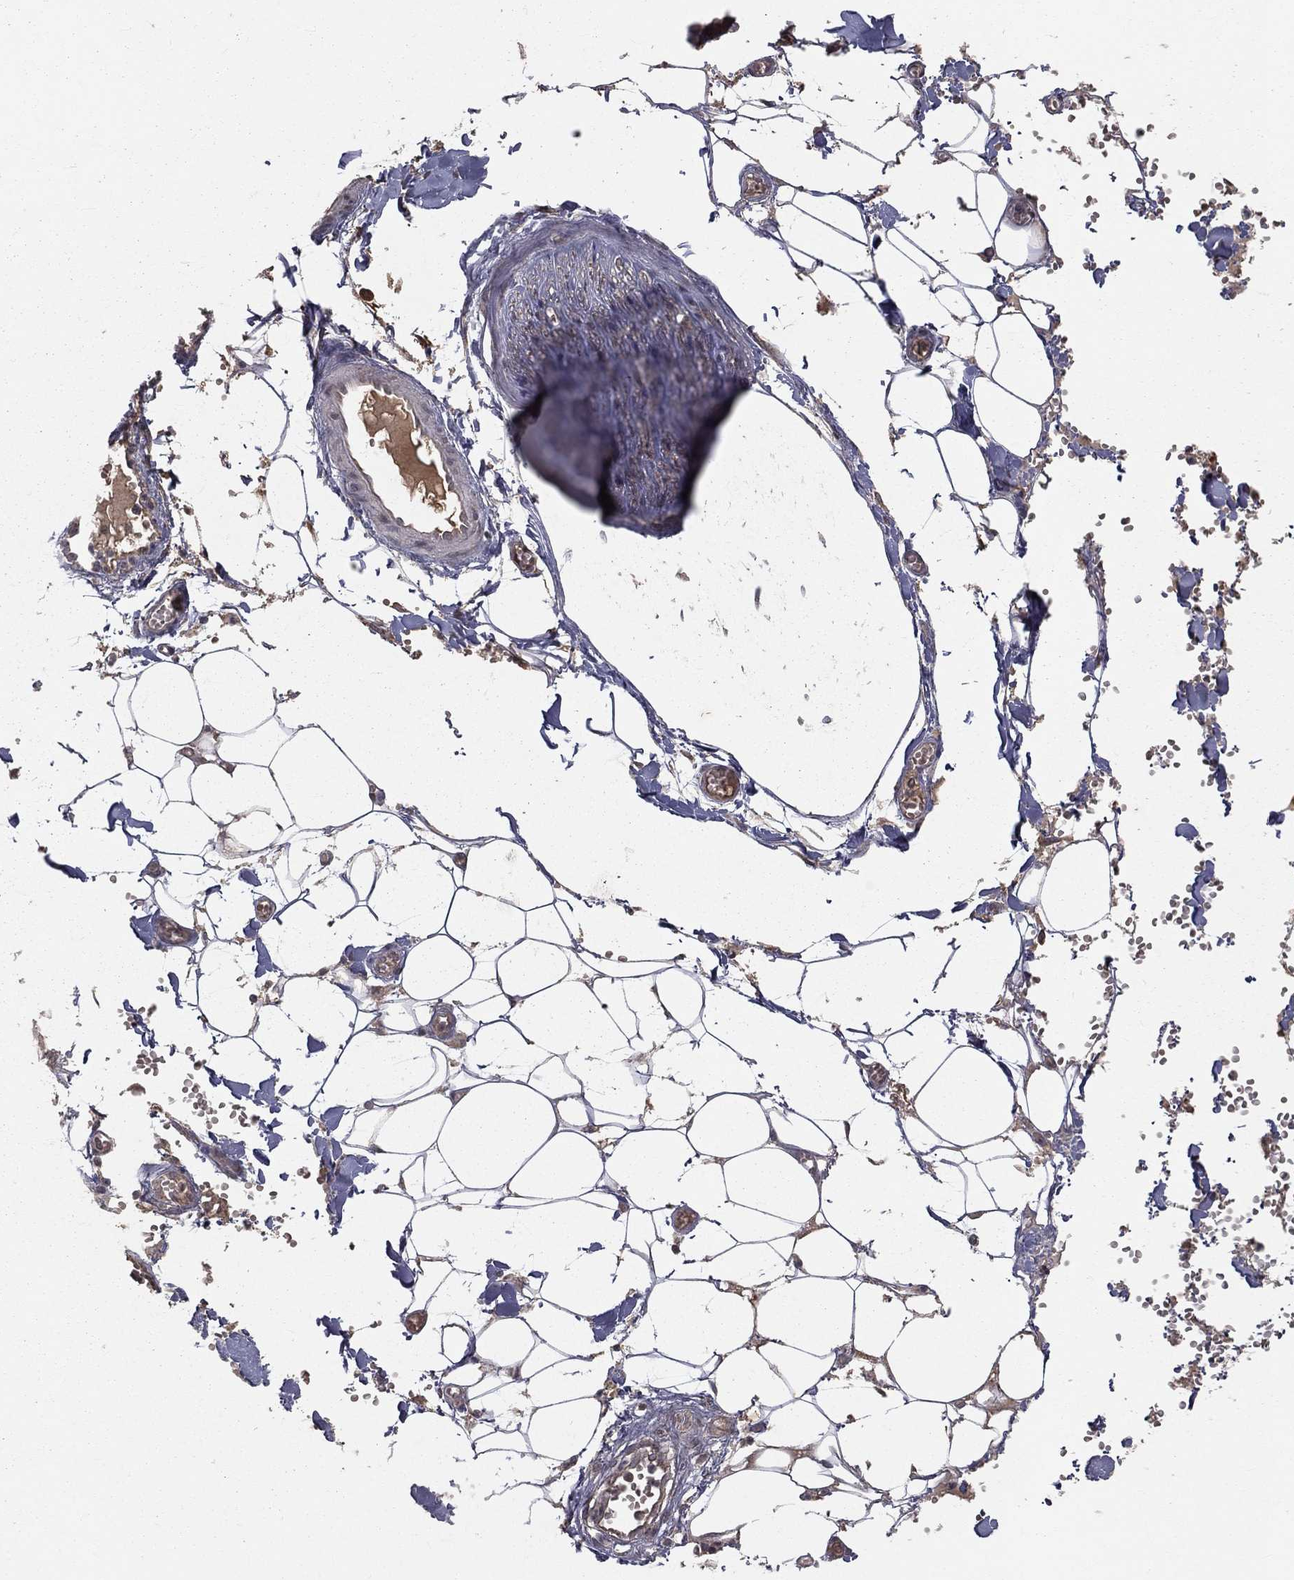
{"staining": {"intensity": "negative", "quantity": "none", "location": "none"}, "tissue": "adipose tissue", "cell_type": "Adipocytes", "image_type": "normal", "snomed": [{"axis": "morphology", "description": "Normal tissue, NOS"}, {"axis": "morphology", "description": "Squamous cell carcinoma, NOS"}, {"axis": "topography", "description": "Cartilage tissue"}, {"axis": "topography", "description": "Lung"}], "caption": "The micrograph shows no staining of adipocytes in unremarkable adipose tissue.", "gene": "ZDHHC15", "patient": {"sex": "male", "age": 66}}